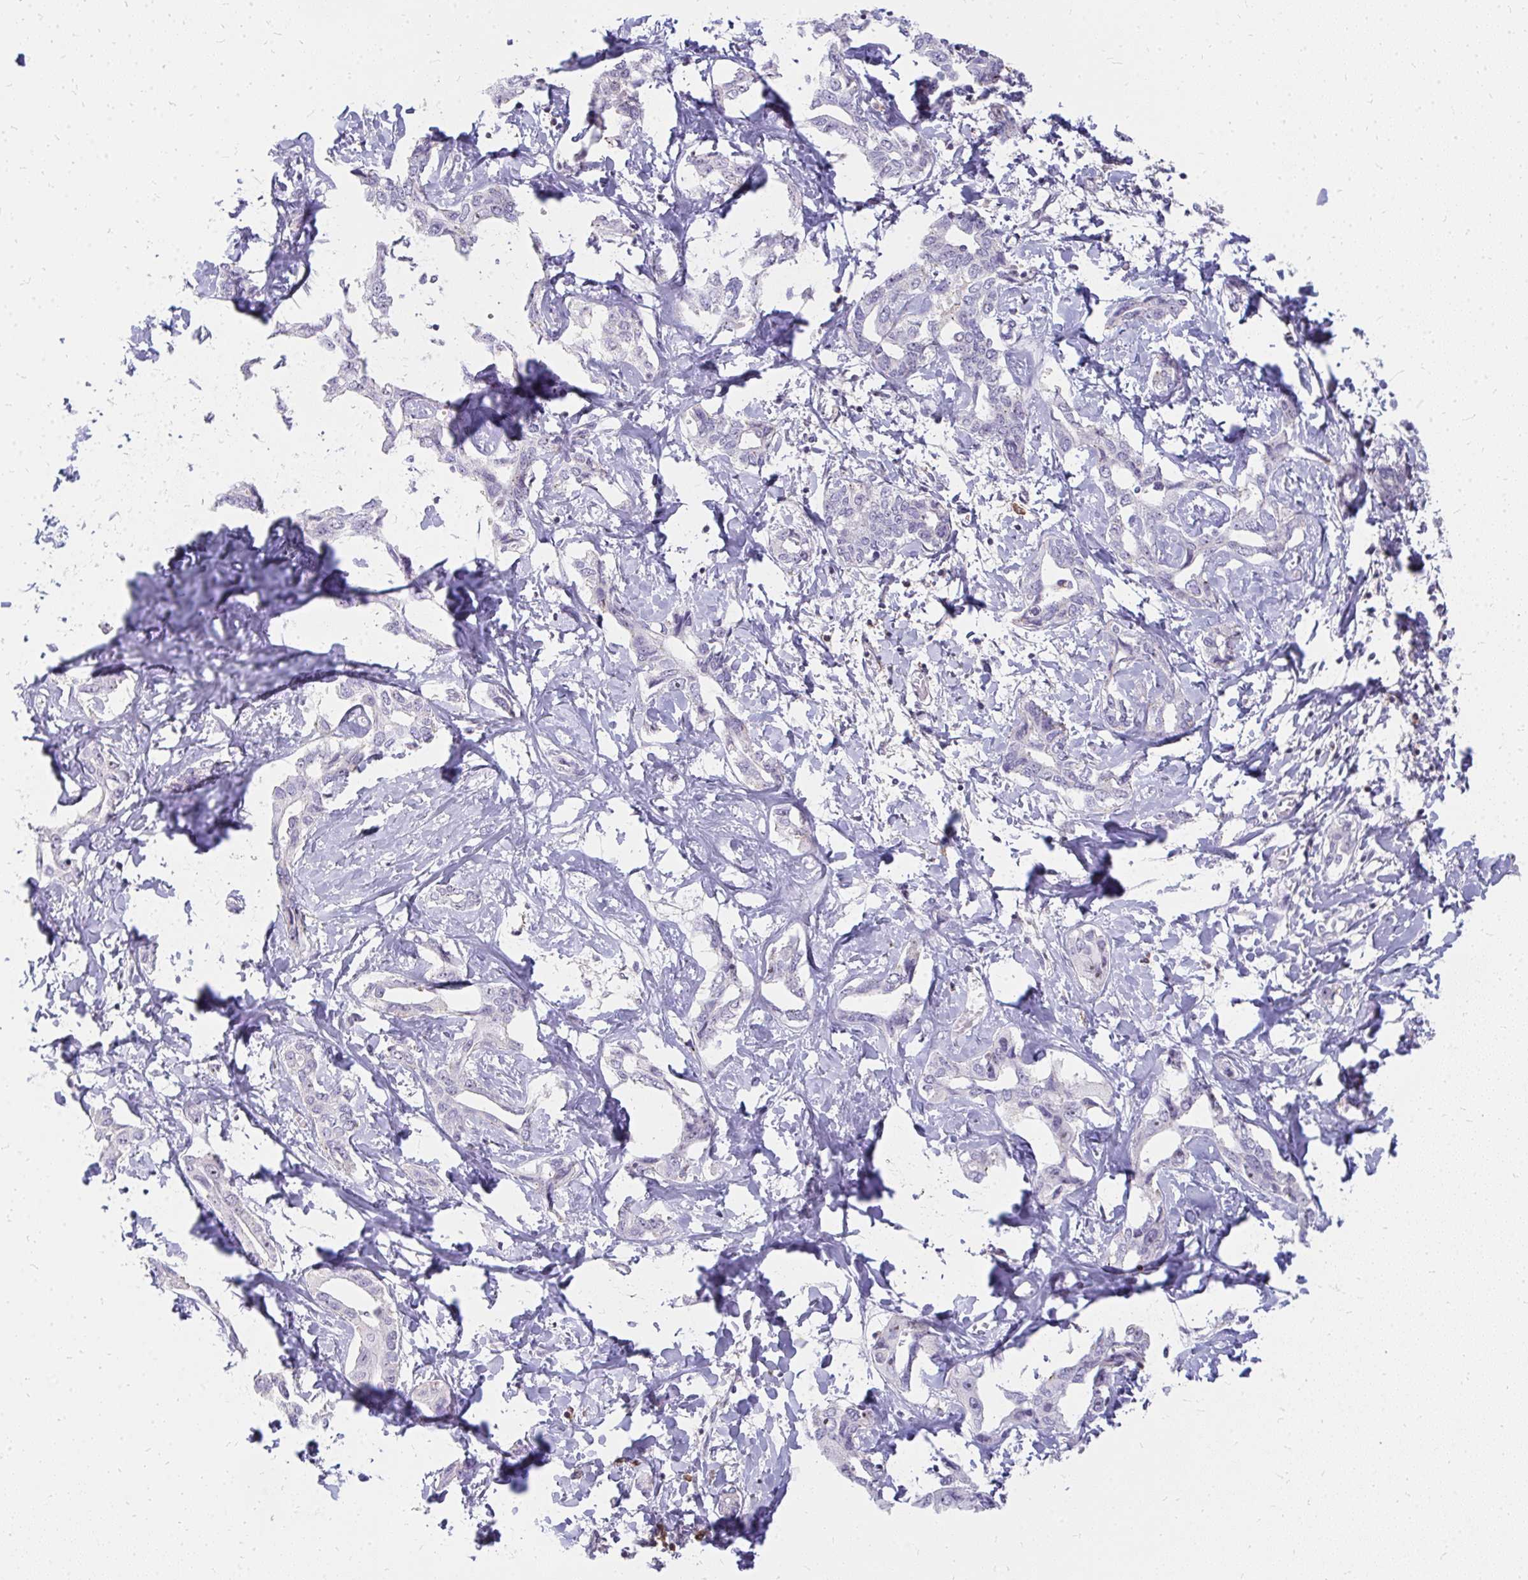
{"staining": {"intensity": "negative", "quantity": "none", "location": "none"}, "tissue": "liver cancer", "cell_type": "Tumor cells", "image_type": "cancer", "snomed": [{"axis": "morphology", "description": "Cholangiocarcinoma"}, {"axis": "topography", "description": "Liver"}], "caption": "Tumor cells are negative for brown protein staining in liver cancer. (DAB (3,3'-diaminobenzidine) immunohistochemistry, high magnification).", "gene": "FAM9A", "patient": {"sex": "male", "age": 59}}